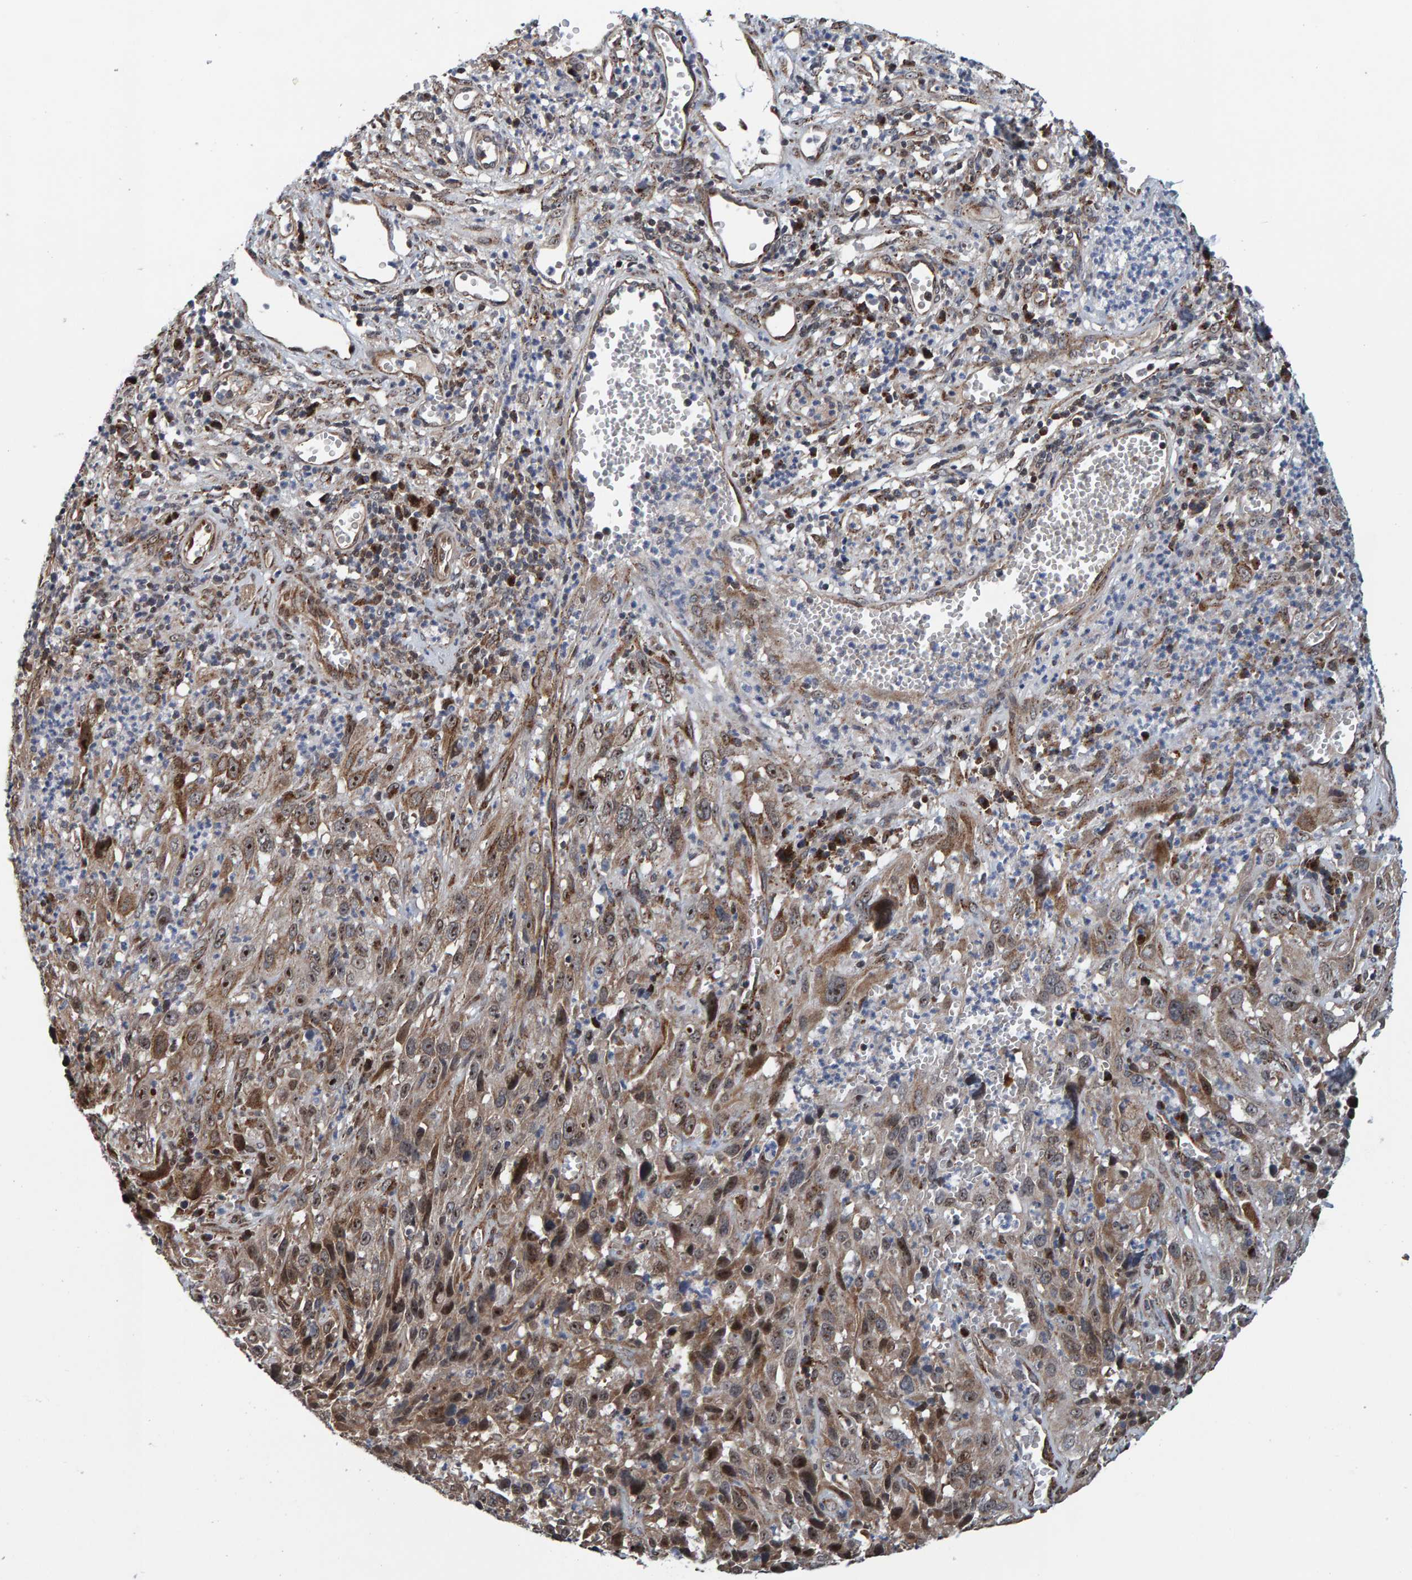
{"staining": {"intensity": "moderate", "quantity": ">75%", "location": "cytoplasmic/membranous,nuclear"}, "tissue": "cervical cancer", "cell_type": "Tumor cells", "image_type": "cancer", "snomed": [{"axis": "morphology", "description": "Squamous cell carcinoma, NOS"}, {"axis": "topography", "description": "Cervix"}], "caption": "Squamous cell carcinoma (cervical) stained with DAB immunohistochemistry (IHC) reveals medium levels of moderate cytoplasmic/membranous and nuclear staining in about >75% of tumor cells. The staining was performed using DAB (3,3'-diaminobenzidine), with brown indicating positive protein expression. Nuclei are stained blue with hematoxylin.", "gene": "CCDC25", "patient": {"sex": "female", "age": 32}}